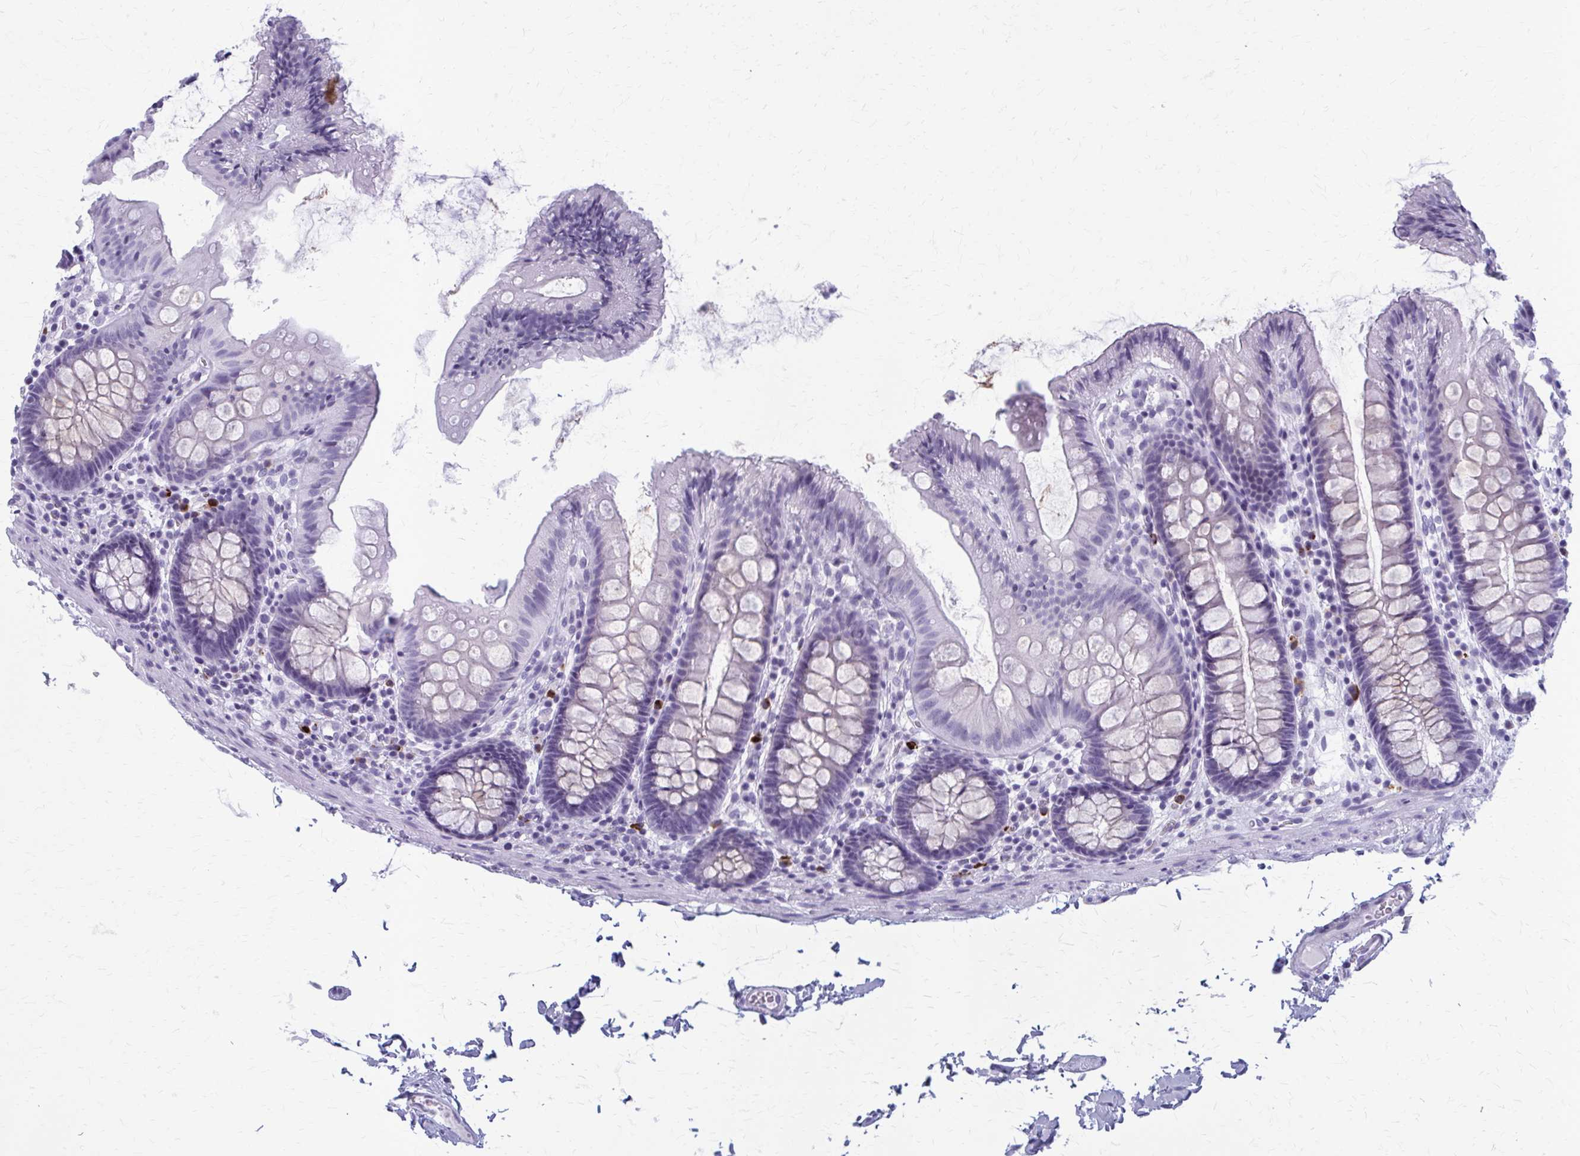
{"staining": {"intensity": "negative", "quantity": "none", "location": "none"}, "tissue": "colon", "cell_type": "Endothelial cells", "image_type": "normal", "snomed": [{"axis": "morphology", "description": "Normal tissue, NOS"}, {"axis": "topography", "description": "Colon"}], "caption": "Immunohistochemistry (IHC) histopathology image of unremarkable colon stained for a protein (brown), which shows no staining in endothelial cells. (DAB immunohistochemistry (IHC), high magnification).", "gene": "ZDHHC7", "patient": {"sex": "male", "age": 84}}